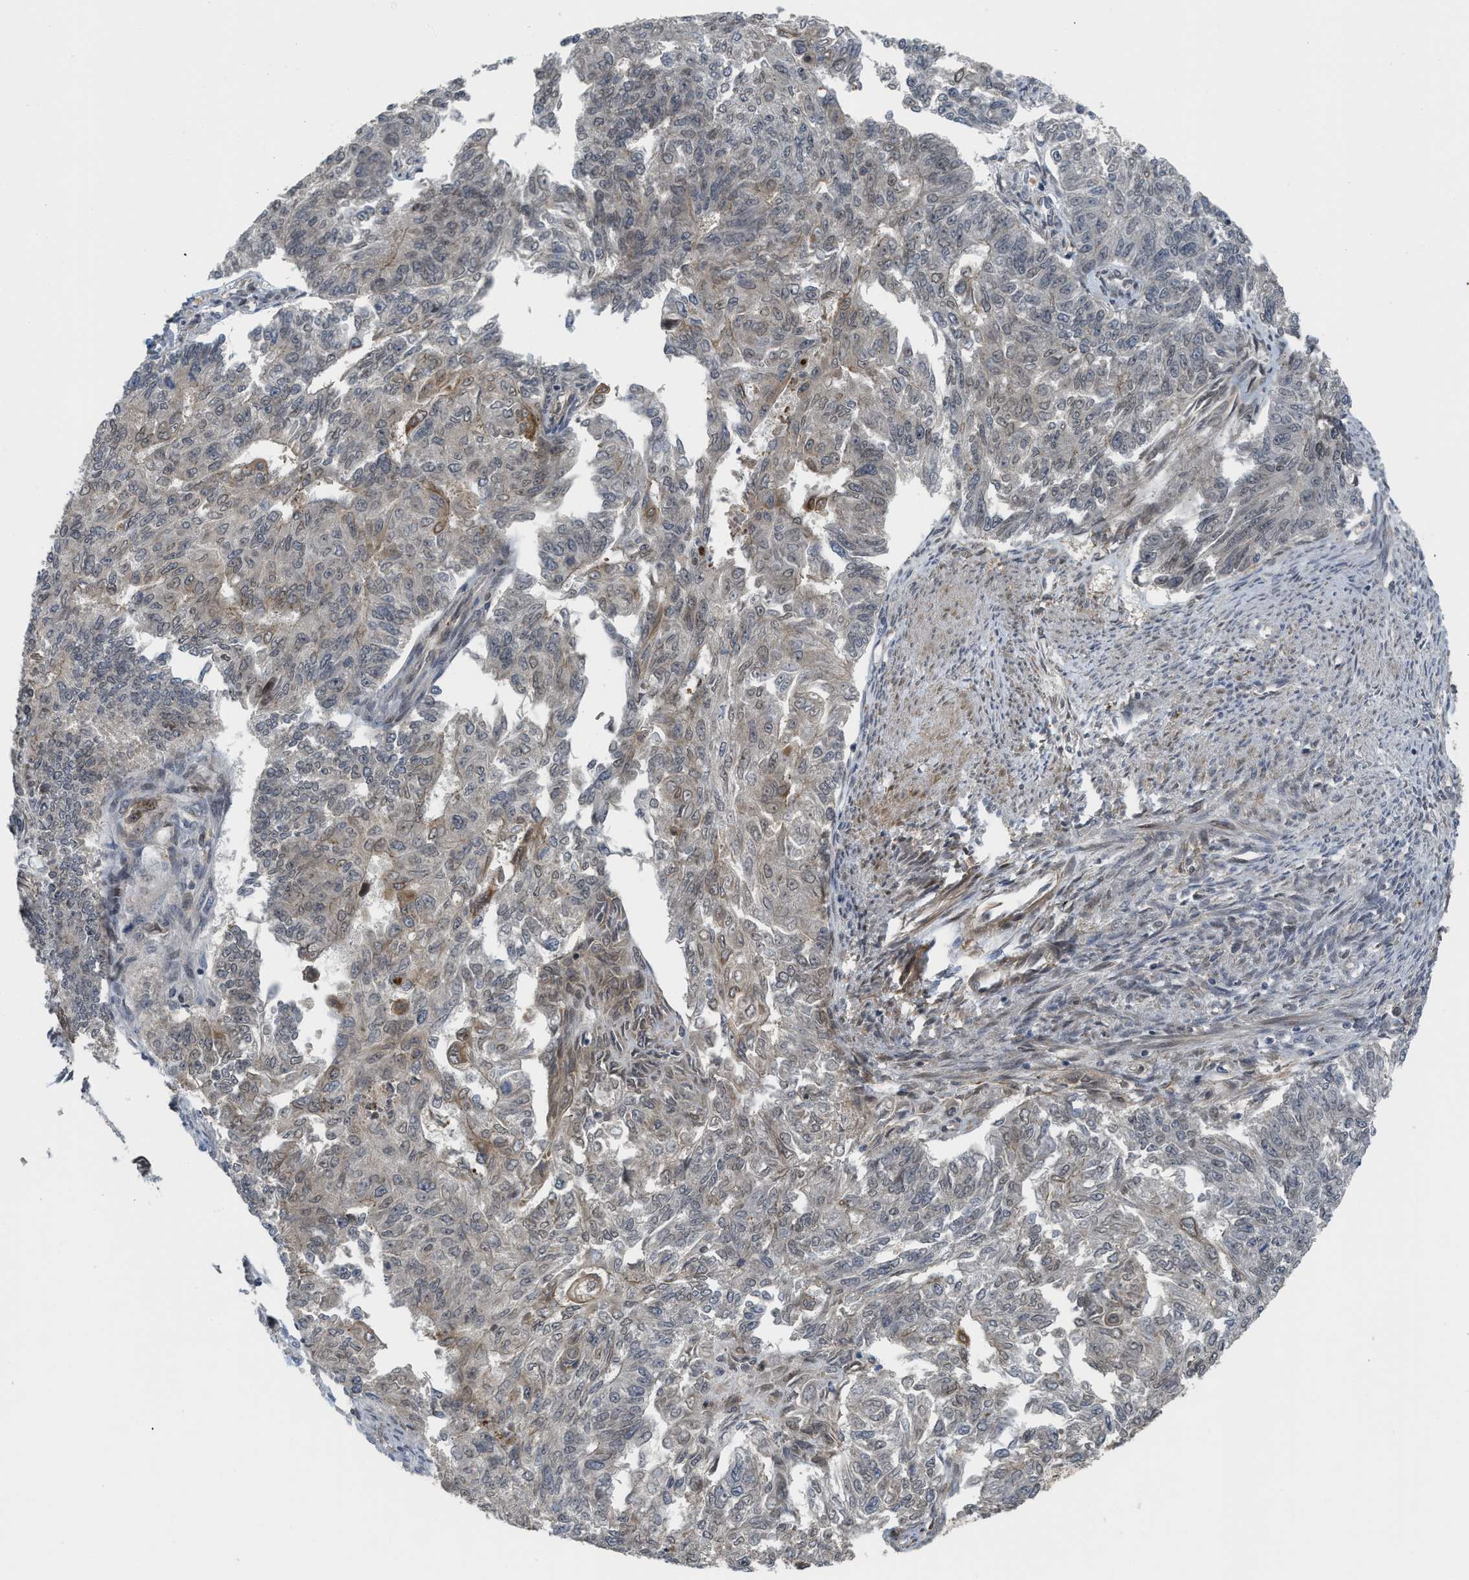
{"staining": {"intensity": "weak", "quantity": "<25%", "location": "cytoplasmic/membranous"}, "tissue": "endometrial cancer", "cell_type": "Tumor cells", "image_type": "cancer", "snomed": [{"axis": "morphology", "description": "Adenocarcinoma, NOS"}, {"axis": "topography", "description": "Endometrium"}], "caption": "Tumor cells show no significant protein positivity in endometrial adenocarcinoma.", "gene": "DNAJC28", "patient": {"sex": "female", "age": 32}}